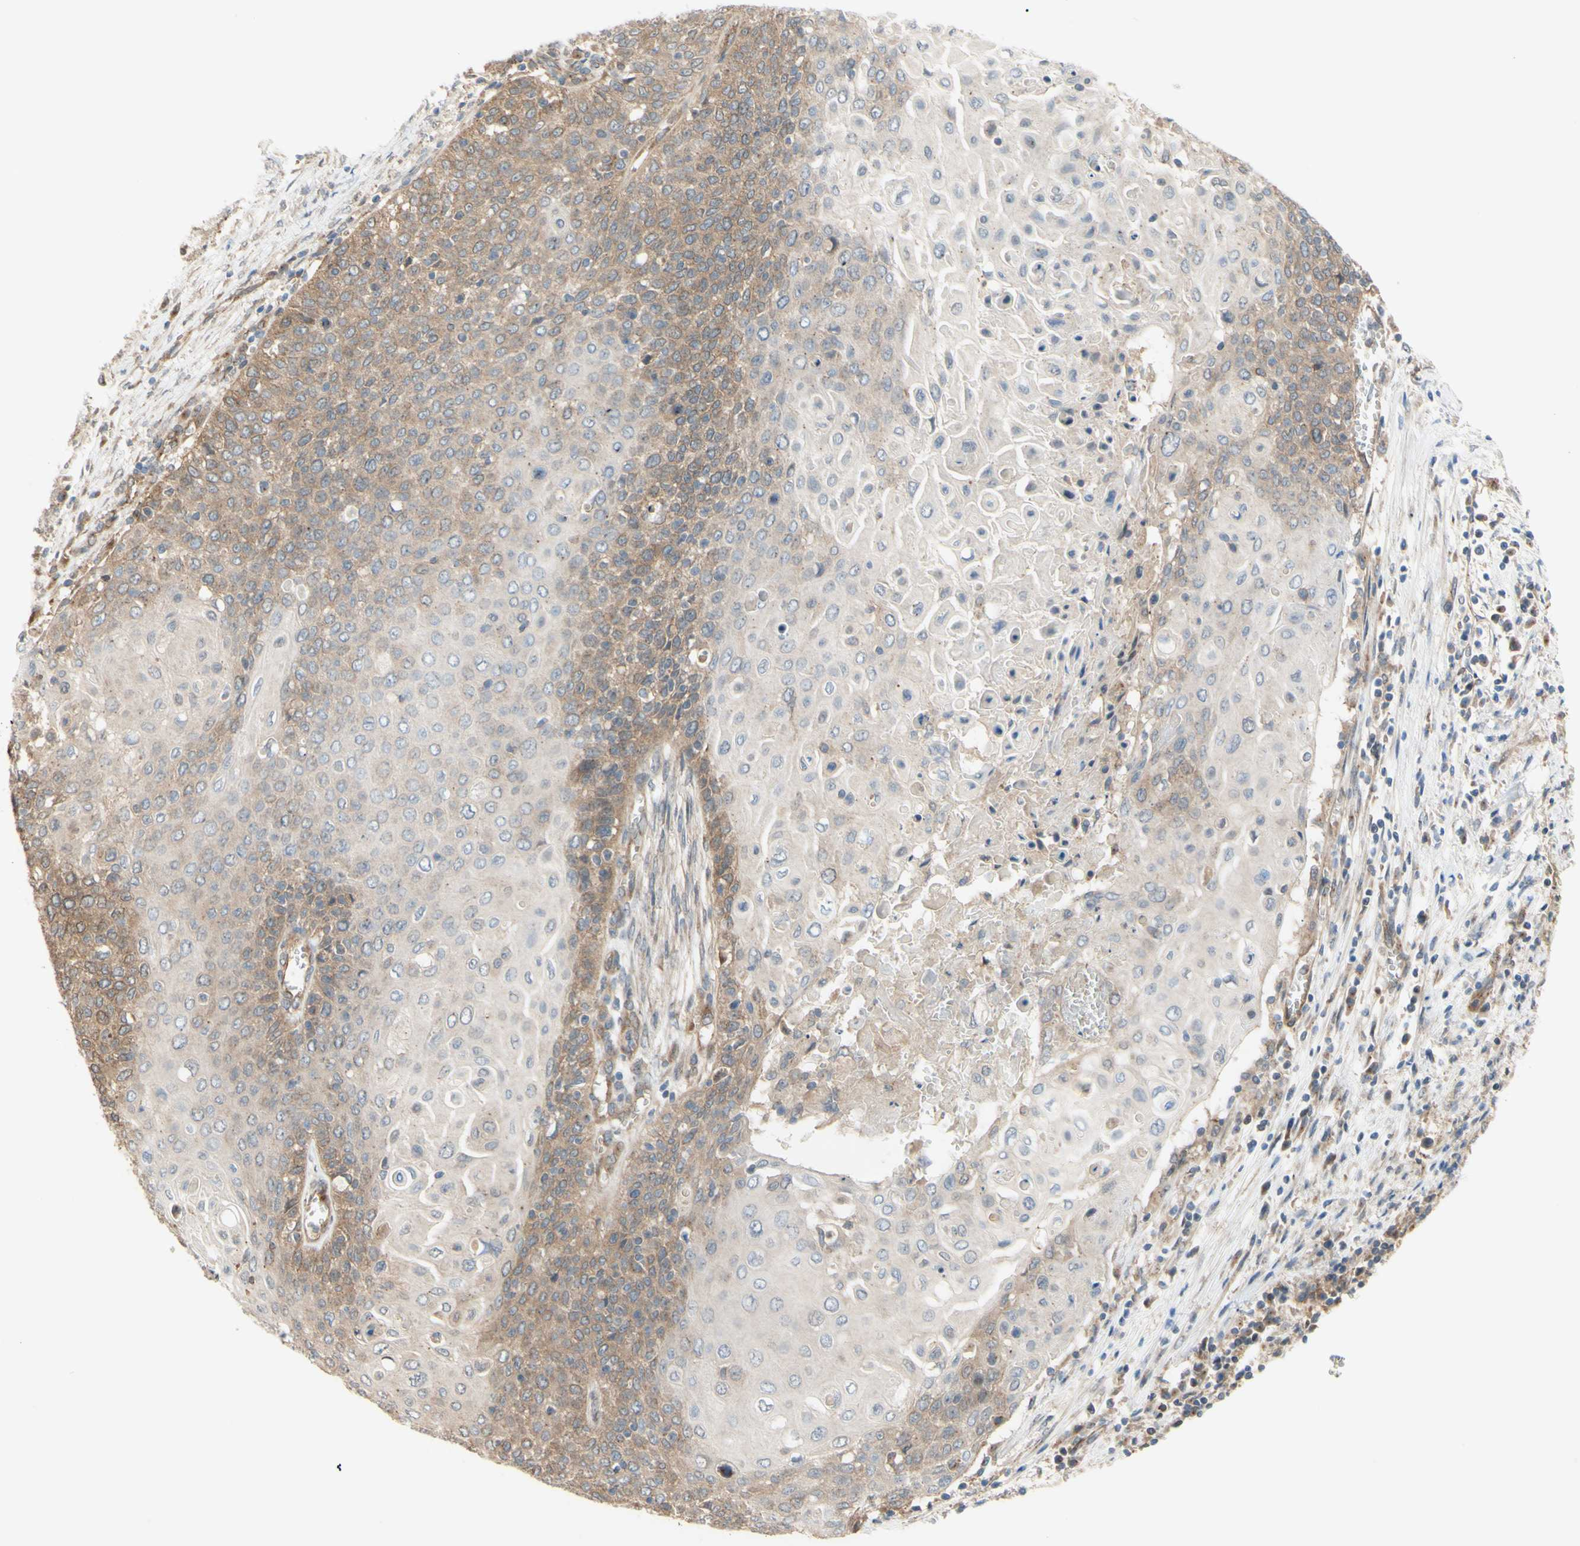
{"staining": {"intensity": "moderate", "quantity": "25%-75%", "location": "cytoplasmic/membranous"}, "tissue": "cervical cancer", "cell_type": "Tumor cells", "image_type": "cancer", "snomed": [{"axis": "morphology", "description": "Squamous cell carcinoma, NOS"}, {"axis": "topography", "description": "Cervix"}], "caption": "IHC image of neoplastic tissue: human squamous cell carcinoma (cervical) stained using immunohistochemistry (IHC) exhibits medium levels of moderate protein expression localized specifically in the cytoplasmic/membranous of tumor cells, appearing as a cytoplasmic/membranous brown color.", "gene": "DYNLRB1", "patient": {"sex": "female", "age": 39}}